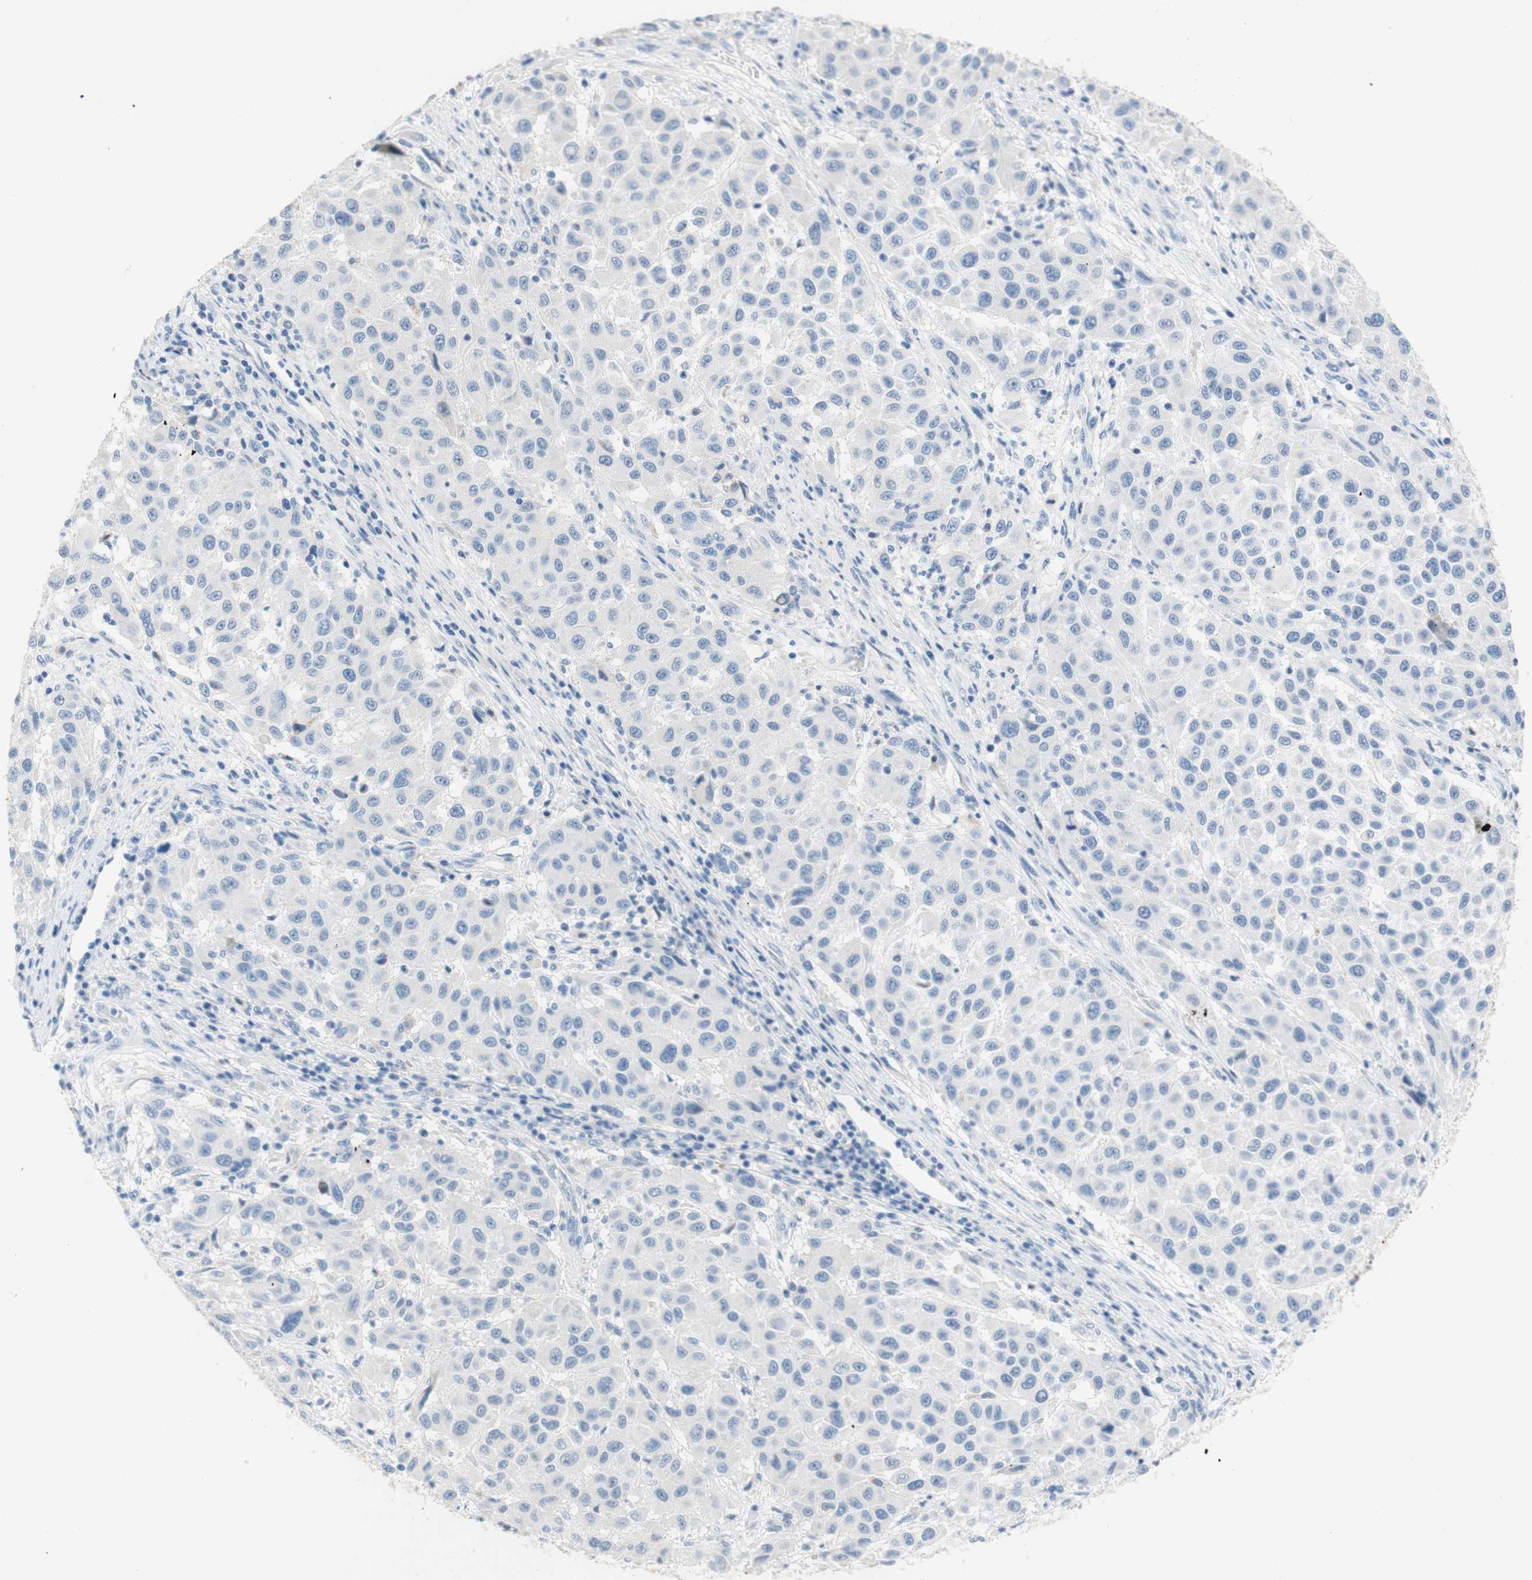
{"staining": {"intensity": "negative", "quantity": "none", "location": "none"}, "tissue": "melanoma", "cell_type": "Tumor cells", "image_type": "cancer", "snomed": [{"axis": "morphology", "description": "Malignant melanoma, Metastatic site"}, {"axis": "topography", "description": "Lymph node"}], "caption": "The image shows no significant positivity in tumor cells of melanoma.", "gene": "POLR2J3", "patient": {"sex": "male", "age": 61}}